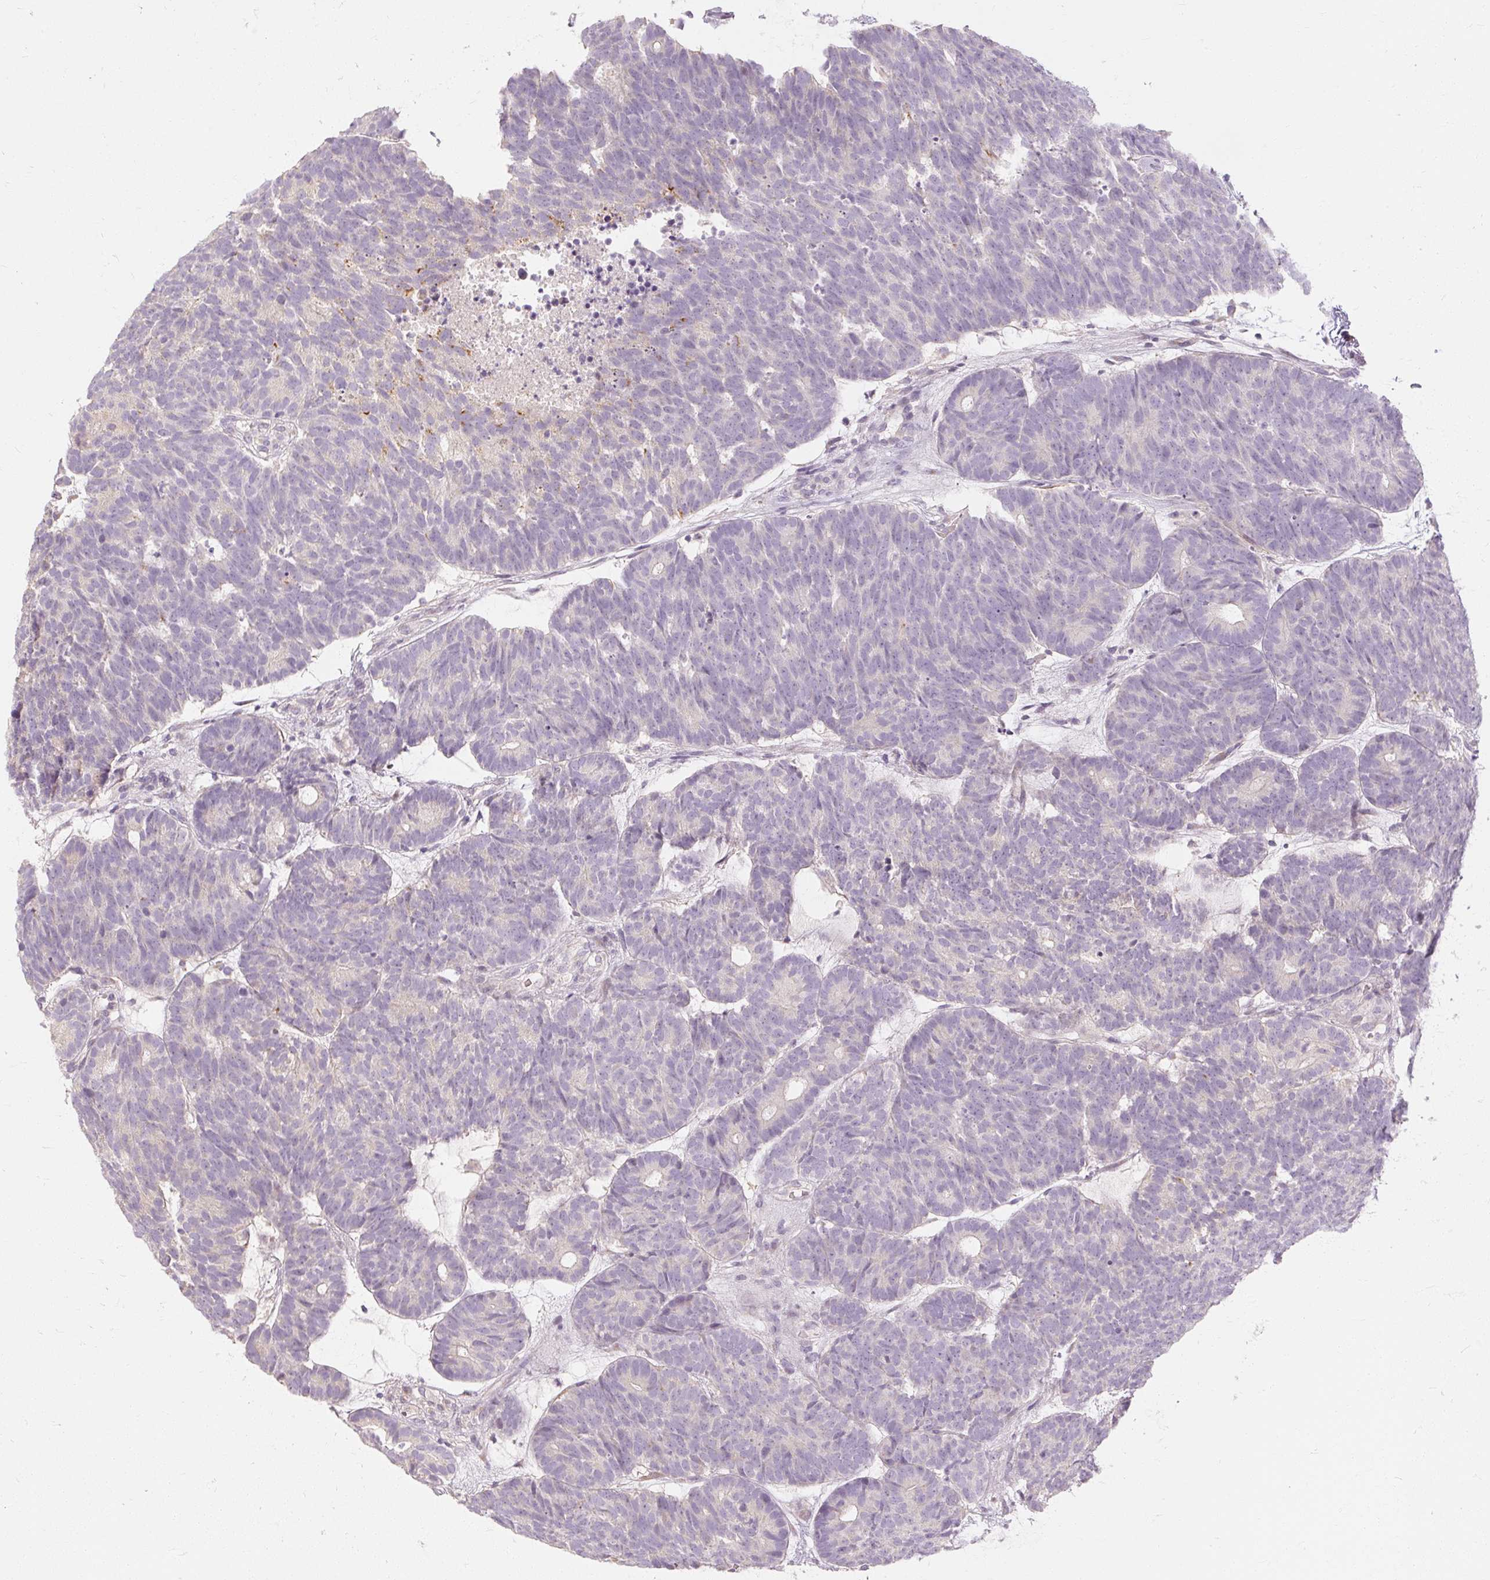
{"staining": {"intensity": "negative", "quantity": "none", "location": "none"}, "tissue": "head and neck cancer", "cell_type": "Tumor cells", "image_type": "cancer", "snomed": [{"axis": "morphology", "description": "Adenocarcinoma, NOS"}, {"axis": "topography", "description": "Head-Neck"}], "caption": "Adenocarcinoma (head and neck) was stained to show a protein in brown. There is no significant expression in tumor cells.", "gene": "CAPN3", "patient": {"sex": "female", "age": 81}}